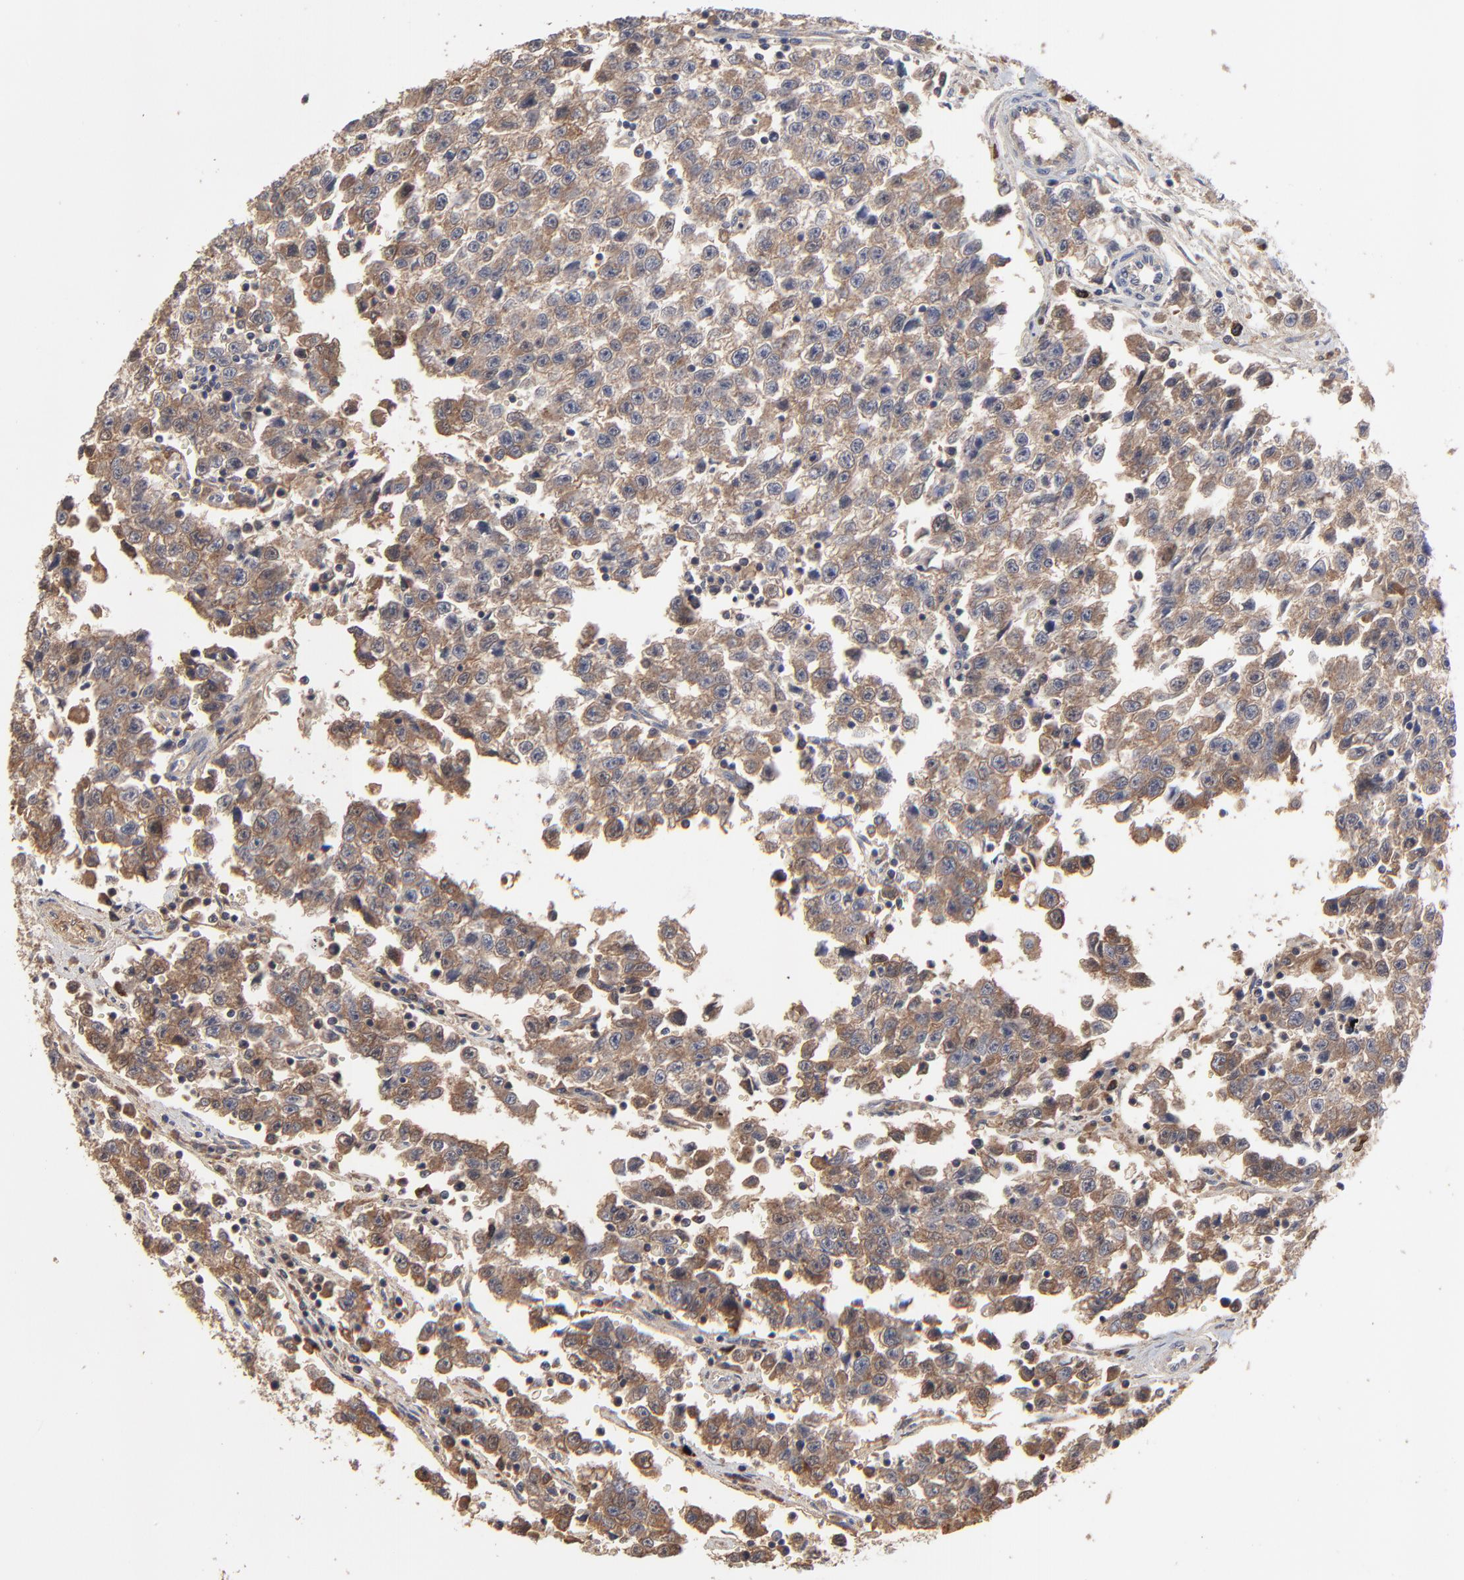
{"staining": {"intensity": "moderate", "quantity": ">75%", "location": "cytoplasmic/membranous"}, "tissue": "testis cancer", "cell_type": "Tumor cells", "image_type": "cancer", "snomed": [{"axis": "morphology", "description": "Seminoma, NOS"}, {"axis": "topography", "description": "Testis"}], "caption": "High-power microscopy captured an immunohistochemistry (IHC) photomicrograph of testis seminoma, revealing moderate cytoplasmic/membranous positivity in approximately >75% of tumor cells. (Stains: DAB (3,3'-diaminobenzidine) in brown, nuclei in blue, Microscopy: brightfield microscopy at high magnification).", "gene": "VPREB3", "patient": {"sex": "male", "age": 35}}